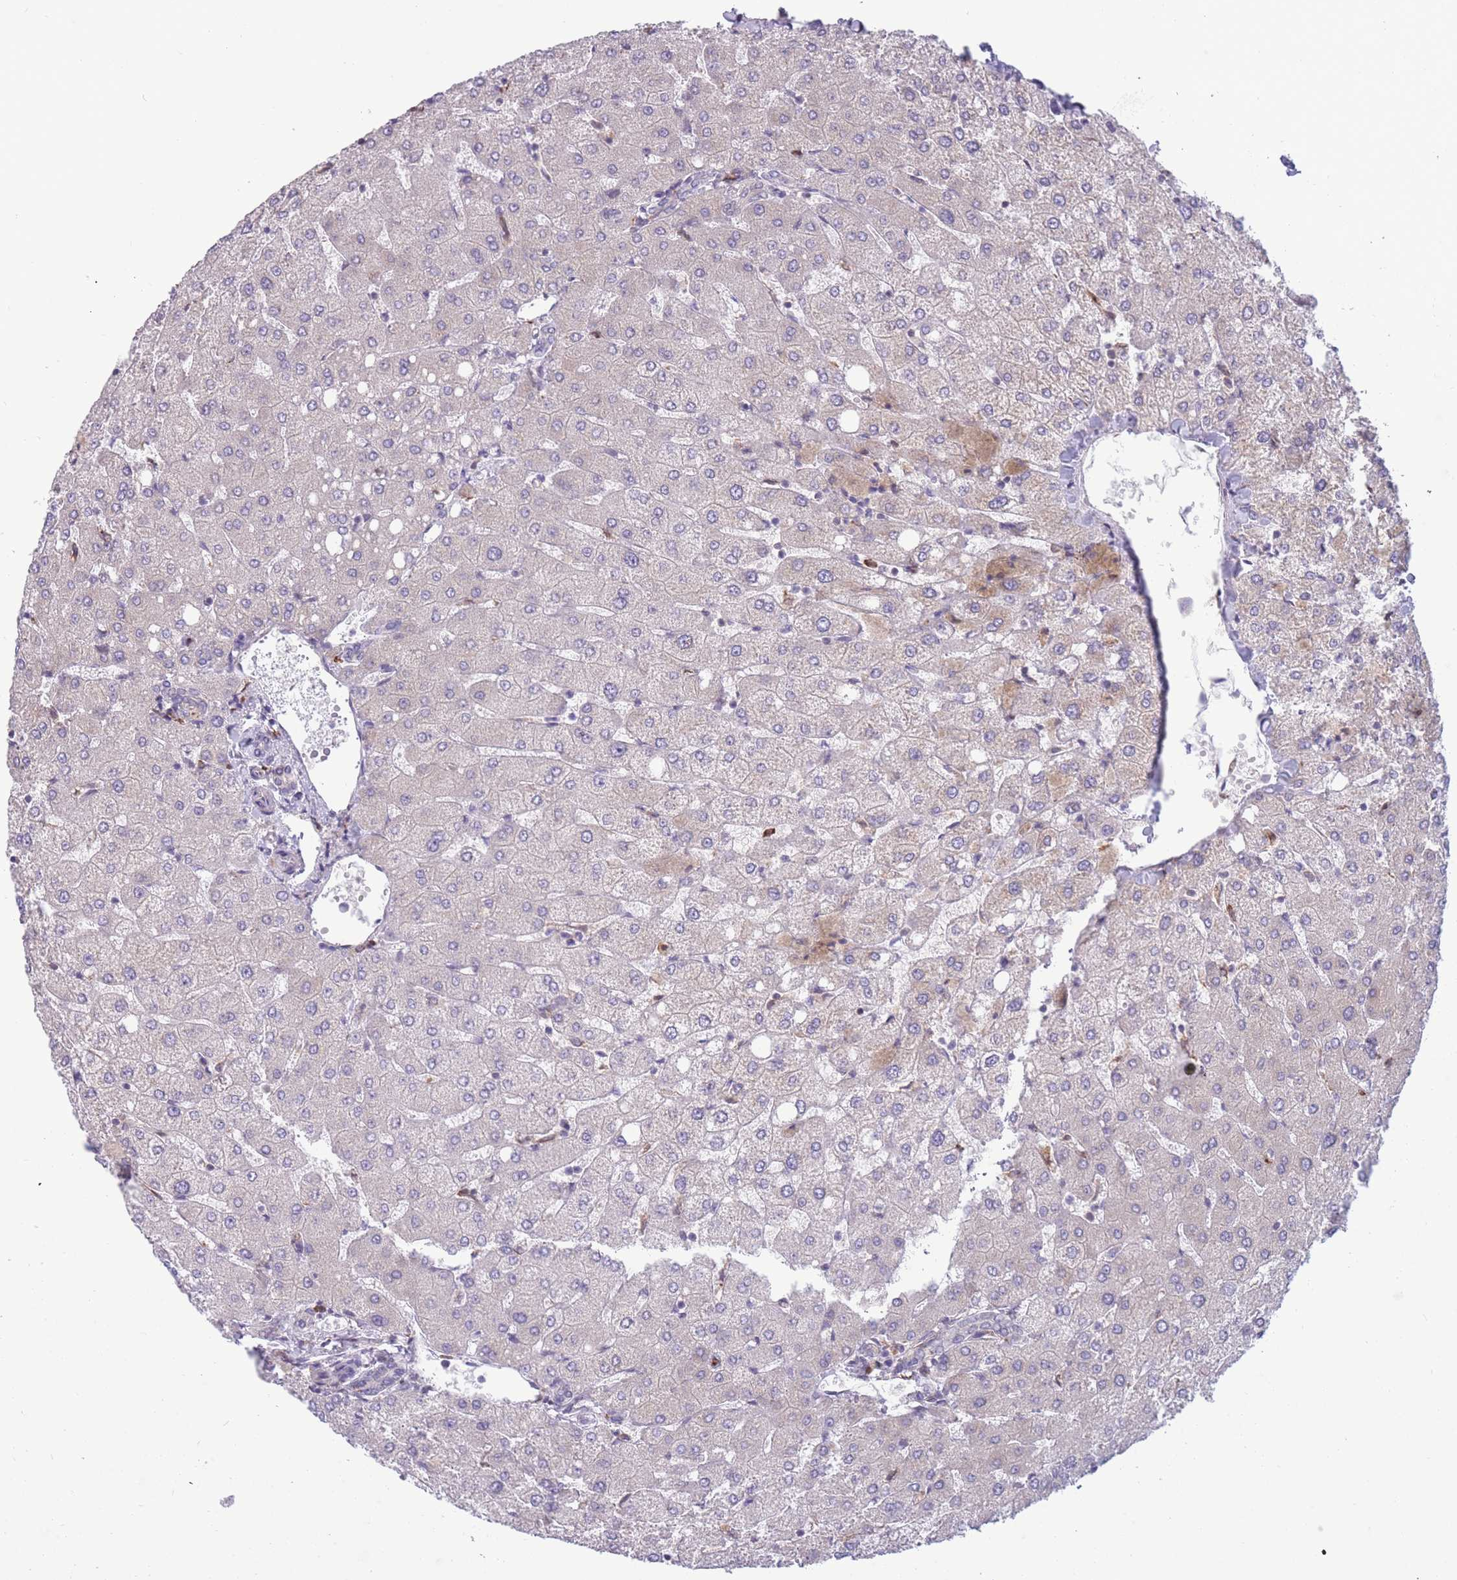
{"staining": {"intensity": "negative", "quantity": "none", "location": "none"}, "tissue": "liver", "cell_type": "Cholangiocytes", "image_type": "normal", "snomed": [{"axis": "morphology", "description": "Normal tissue, NOS"}, {"axis": "topography", "description": "Liver"}], "caption": "An image of liver stained for a protein demonstrates no brown staining in cholangiocytes.", "gene": "TMEM121", "patient": {"sex": "female", "age": 54}}